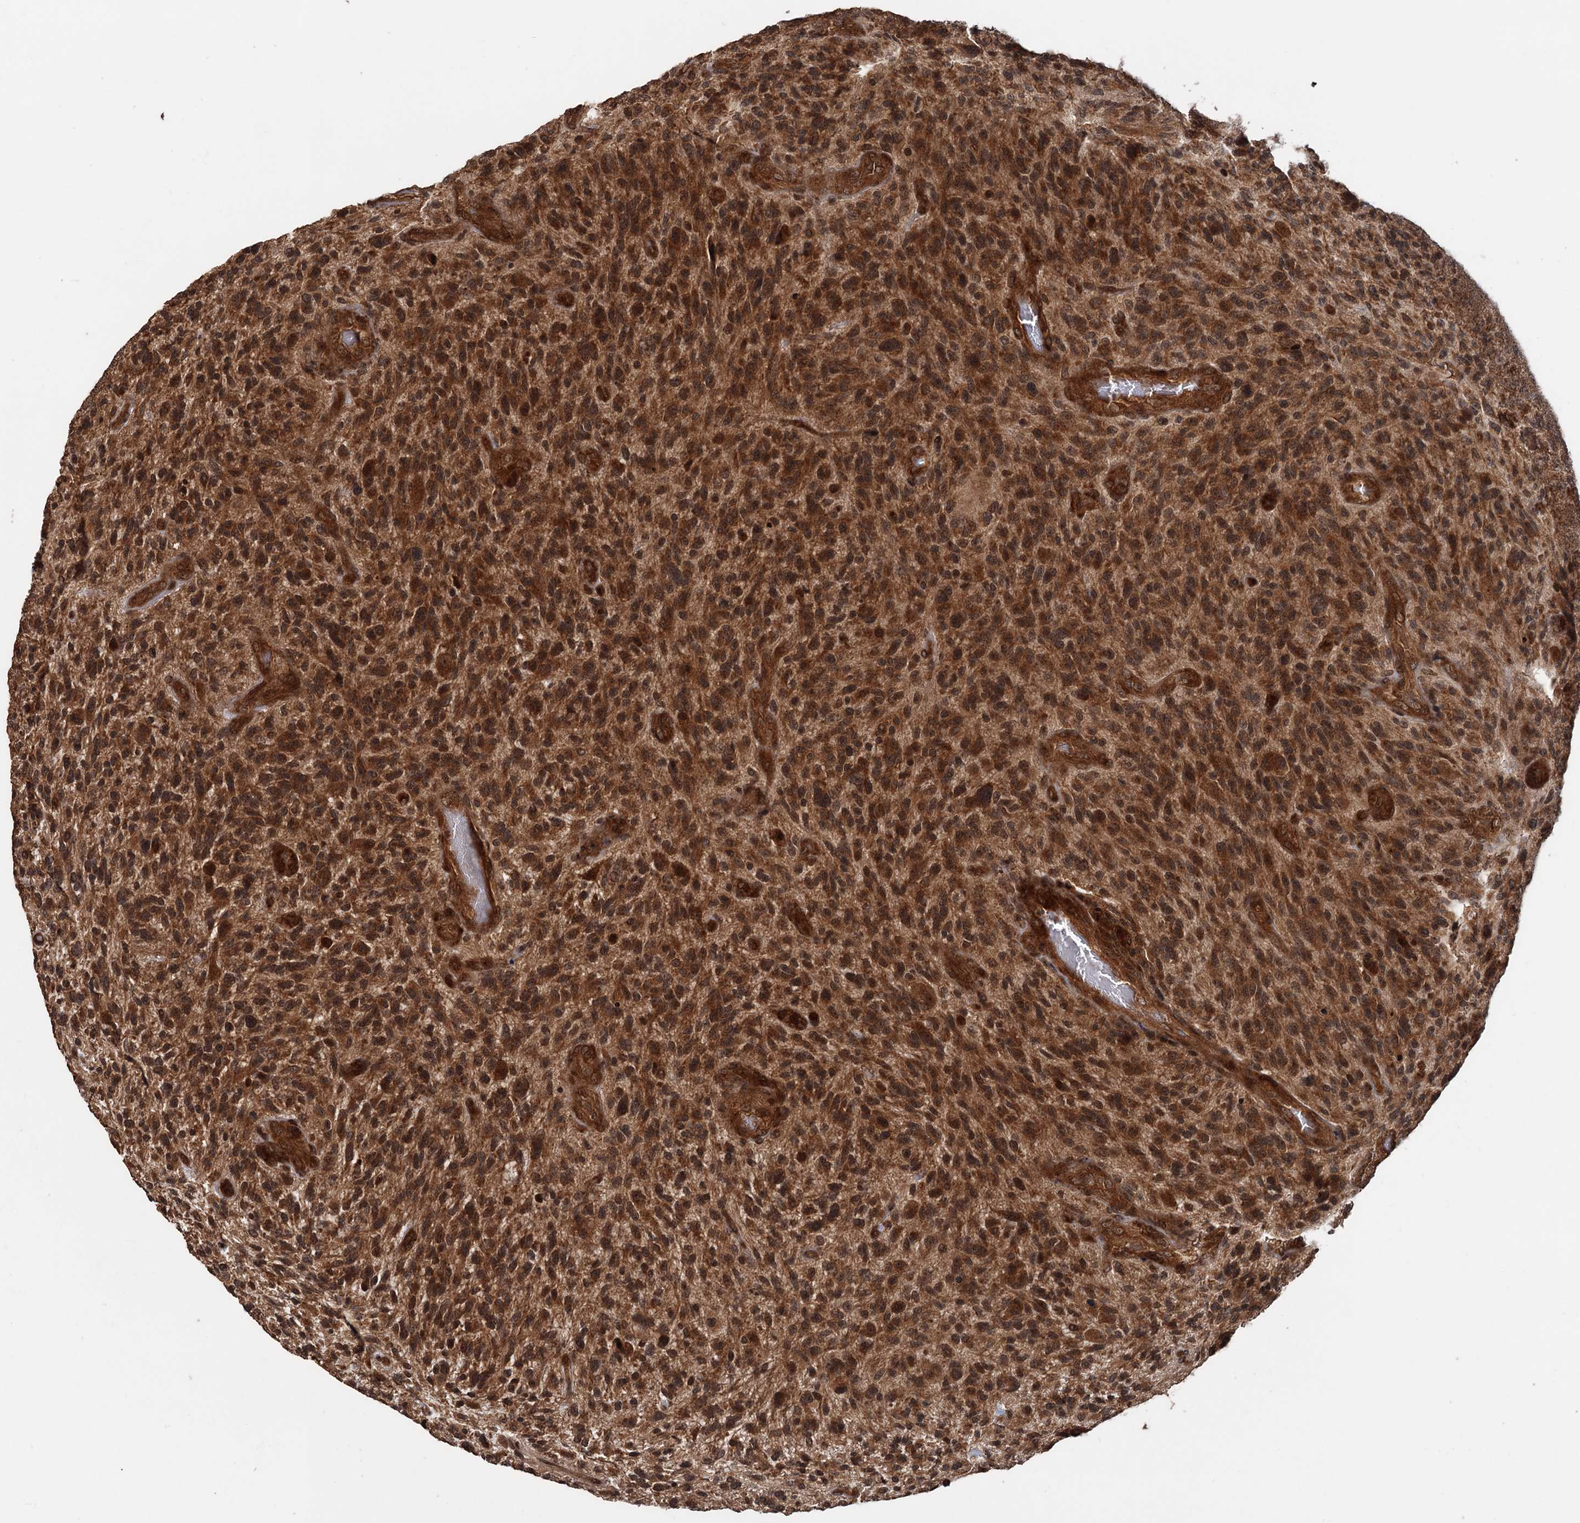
{"staining": {"intensity": "strong", "quantity": ">75%", "location": "cytoplasmic/membranous,nuclear"}, "tissue": "glioma", "cell_type": "Tumor cells", "image_type": "cancer", "snomed": [{"axis": "morphology", "description": "Glioma, malignant, High grade"}, {"axis": "topography", "description": "Brain"}], "caption": "Malignant glioma (high-grade) stained with a brown dye shows strong cytoplasmic/membranous and nuclear positive staining in about >75% of tumor cells.", "gene": "KANSL2", "patient": {"sex": "male", "age": 47}}